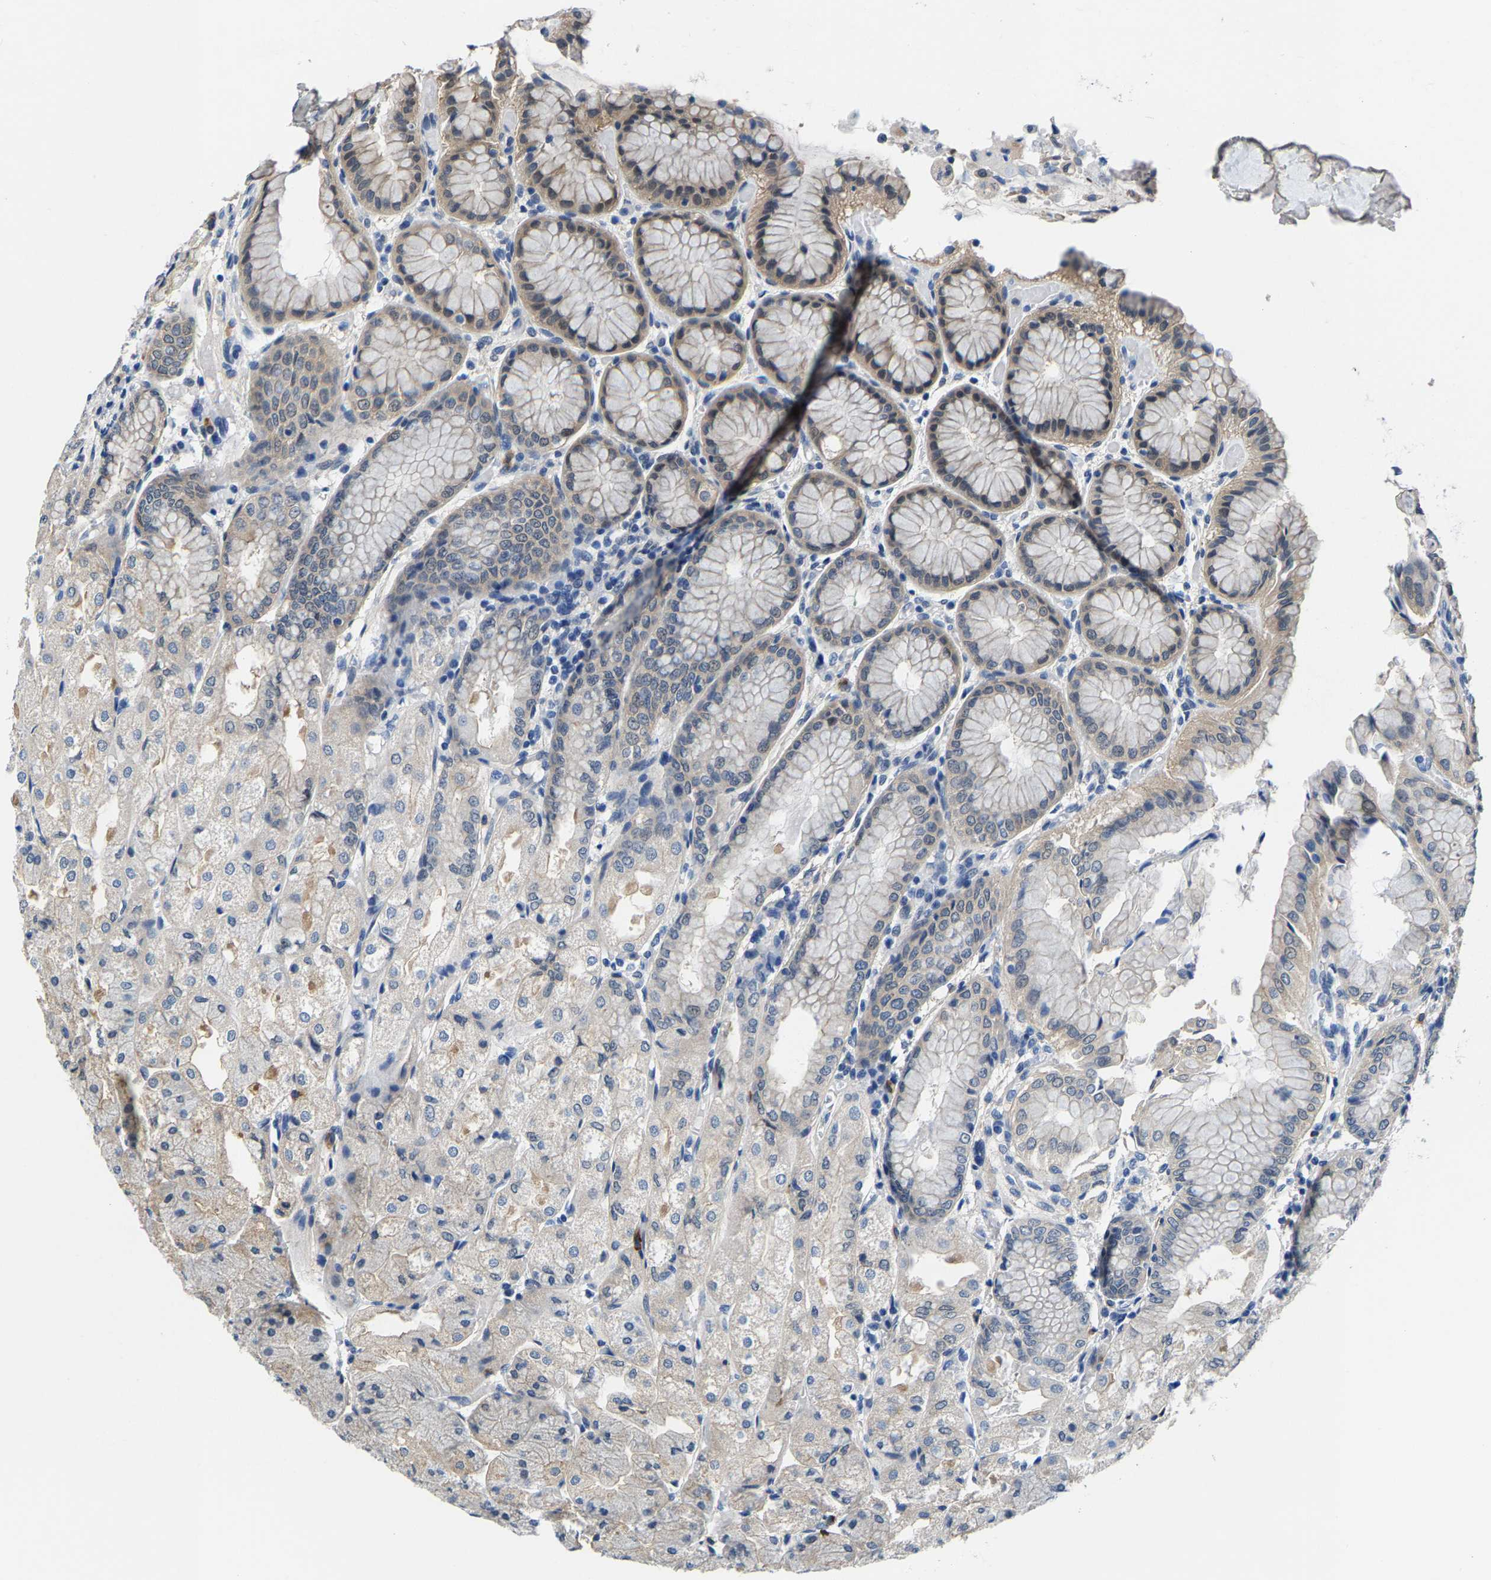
{"staining": {"intensity": "weak", "quantity": "25%-75%", "location": "cytoplasmic/membranous"}, "tissue": "stomach", "cell_type": "Glandular cells", "image_type": "normal", "snomed": [{"axis": "morphology", "description": "Normal tissue, NOS"}, {"axis": "topography", "description": "Stomach, upper"}], "caption": "Glandular cells display low levels of weak cytoplasmic/membranous staining in about 25%-75% of cells in benign human stomach.", "gene": "SSH3", "patient": {"sex": "male", "age": 72}}